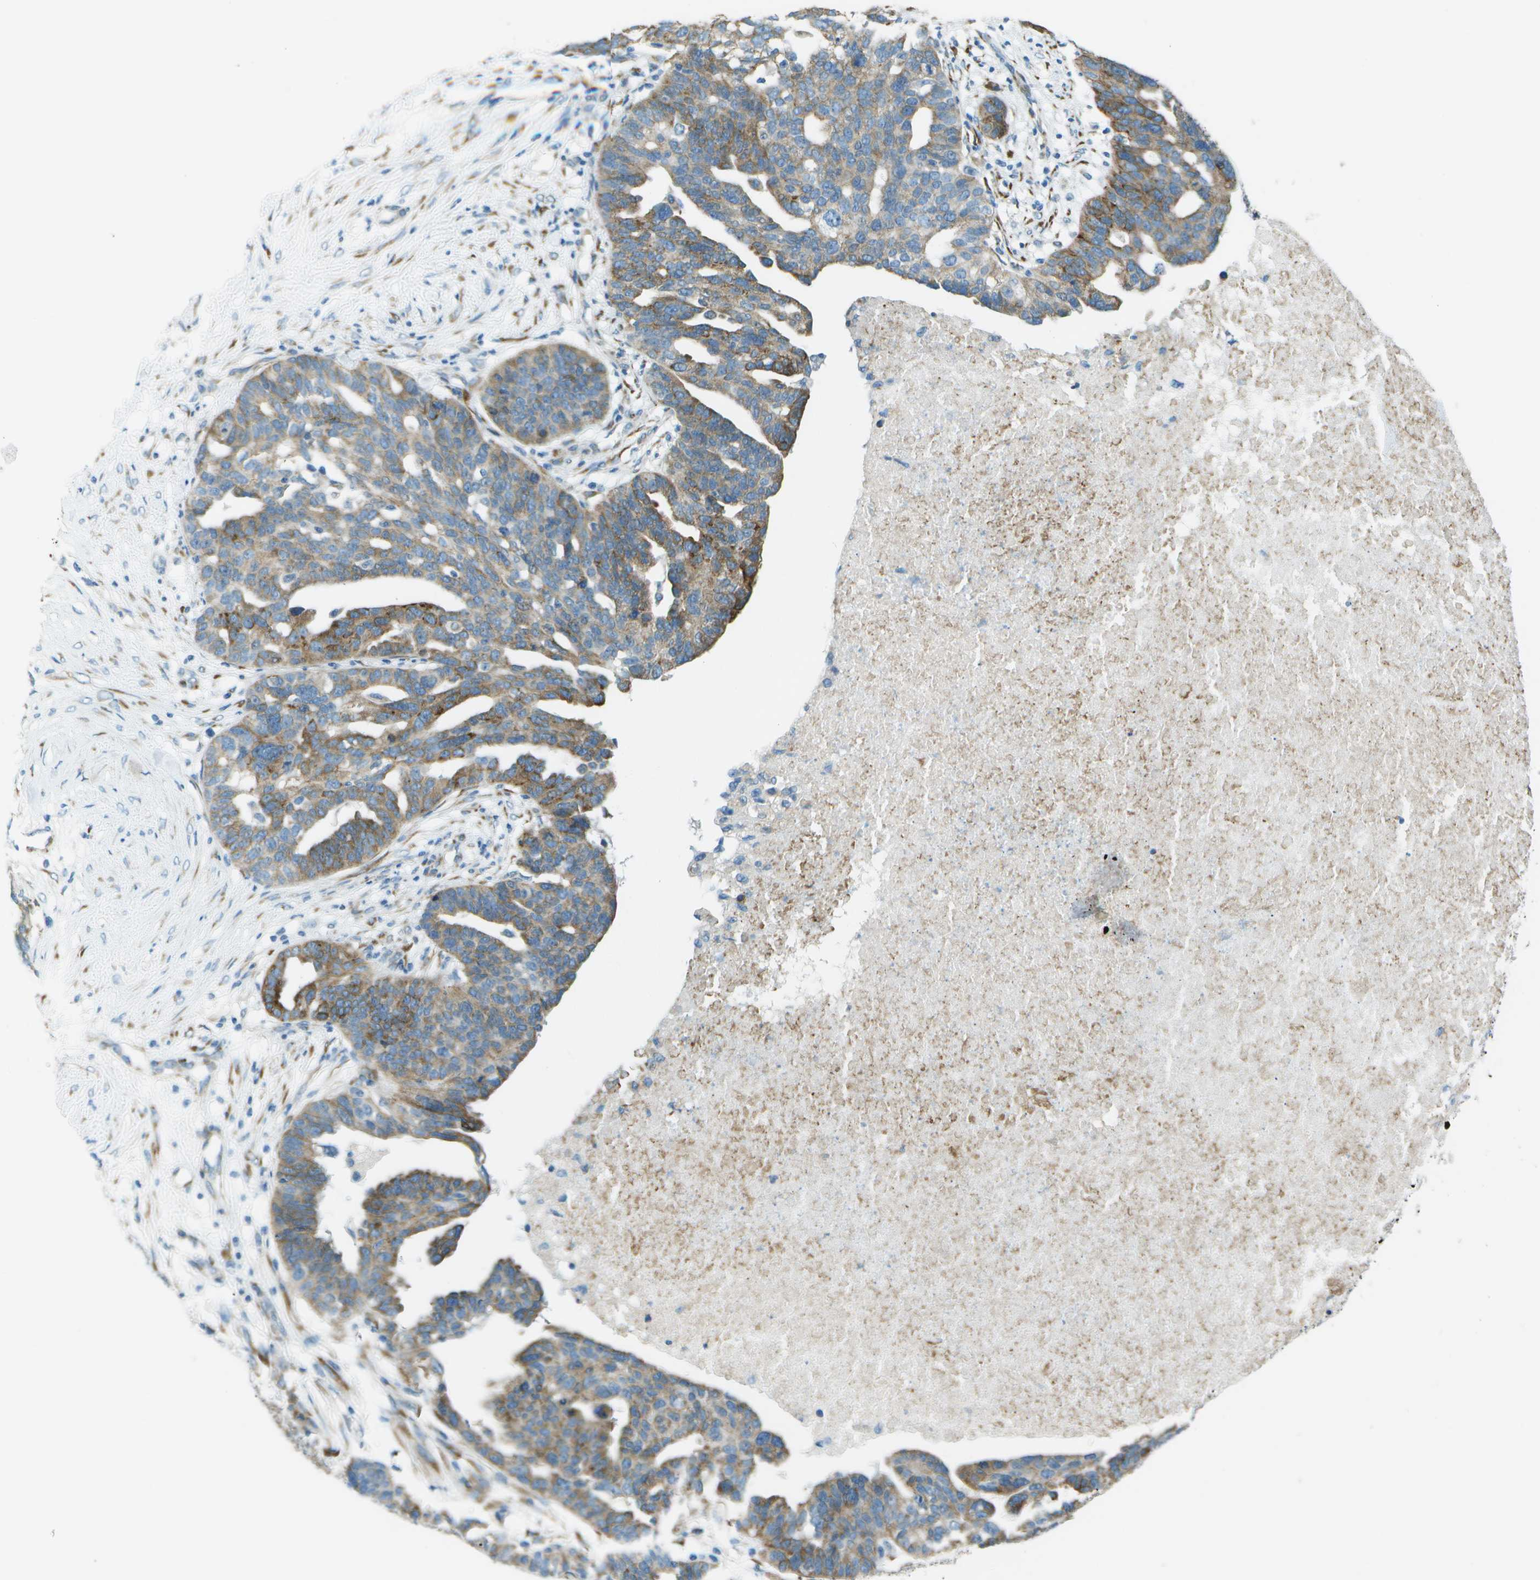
{"staining": {"intensity": "weak", "quantity": ">75%", "location": "cytoplasmic/membranous"}, "tissue": "ovarian cancer", "cell_type": "Tumor cells", "image_type": "cancer", "snomed": [{"axis": "morphology", "description": "Cystadenocarcinoma, serous, NOS"}, {"axis": "topography", "description": "Ovary"}], "caption": "Protein expression analysis of ovarian cancer (serous cystadenocarcinoma) shows weak cytoplasmic/membranous expression in about >75% of tumor cells.", "gene": "KCTD3", "patient": {"sex": "female", "age": 59}}